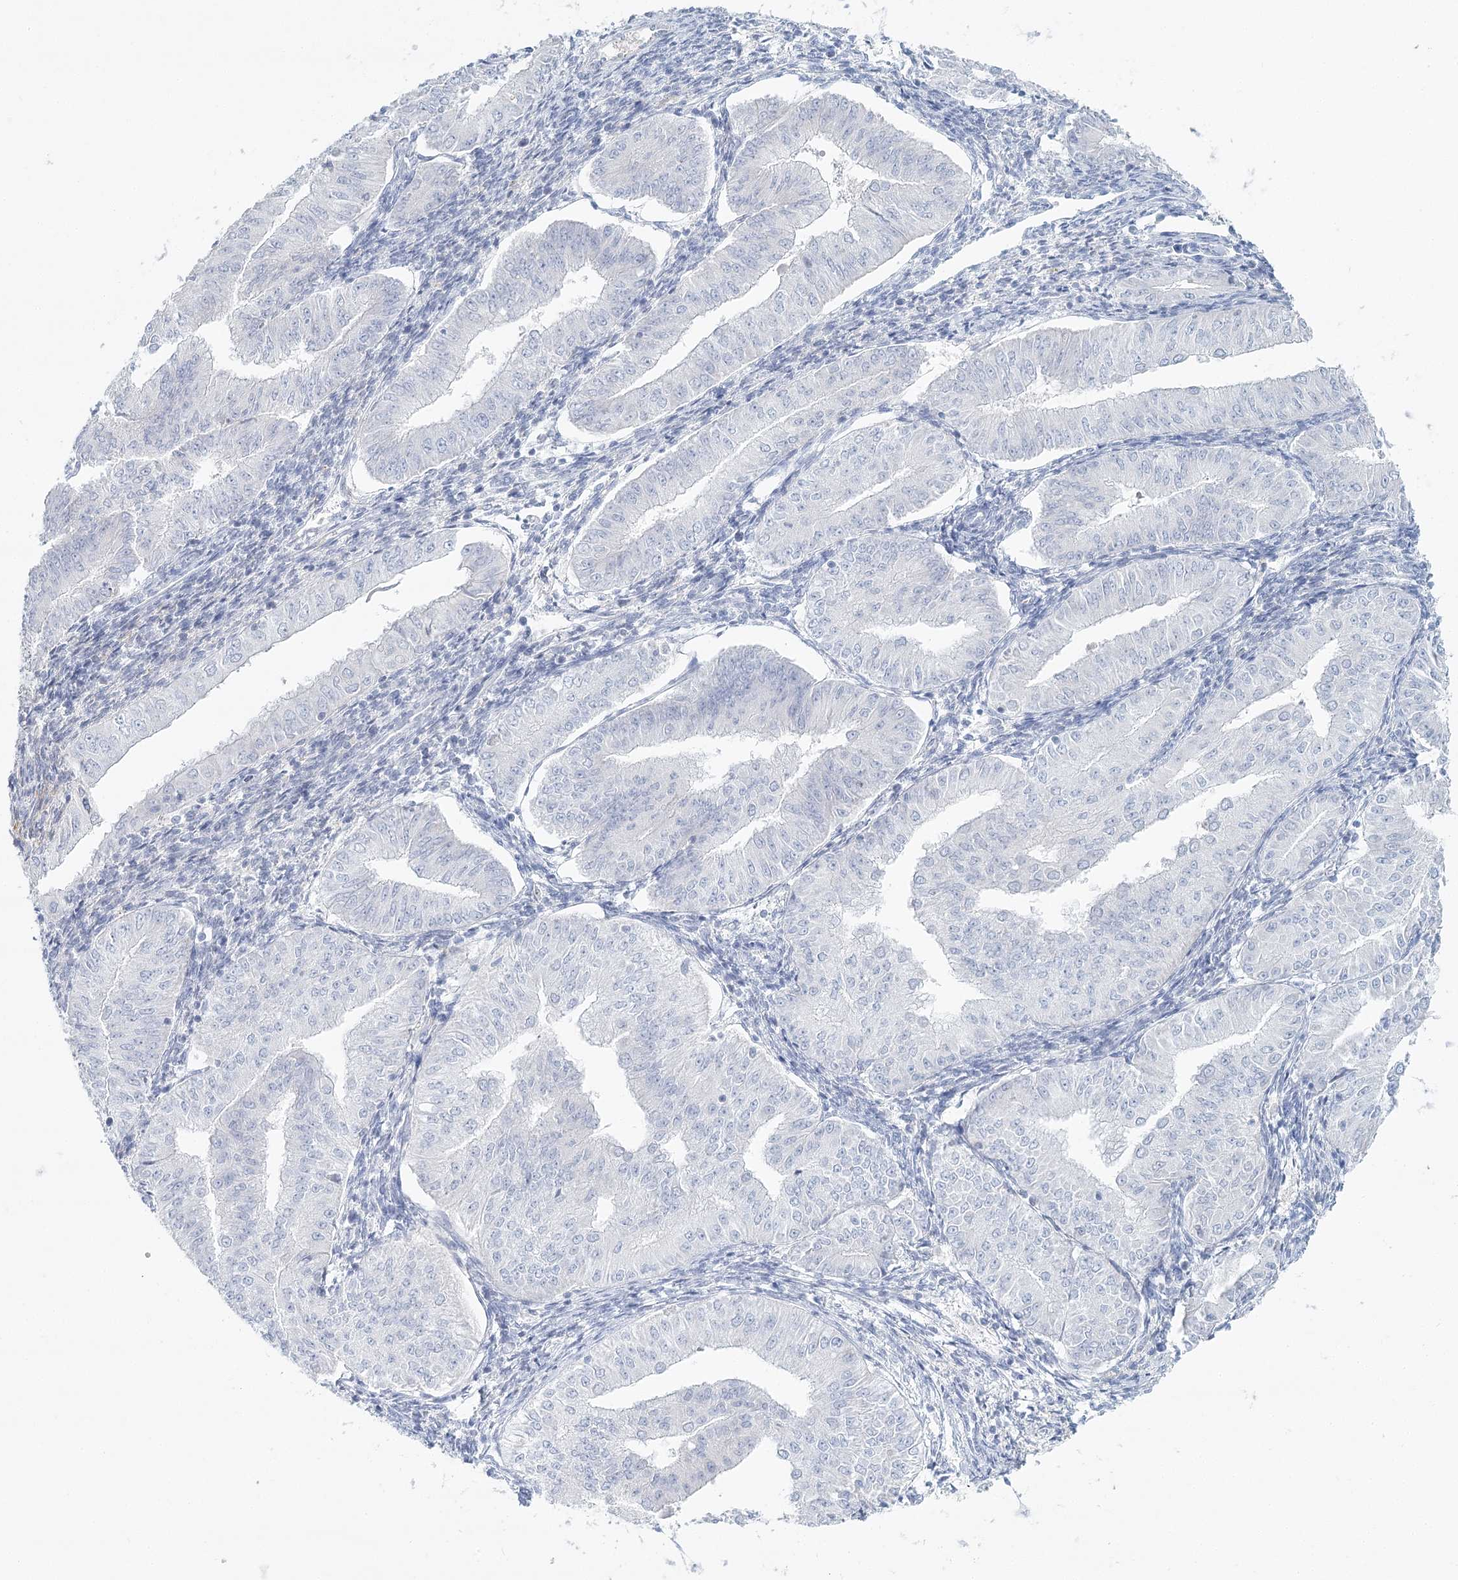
{"staining": {"intensity": "negative", "quantity": "none", "location": "none"}, "tissue": "endometrial cancer", "cell_type": "Tumor cells", "image_type": "cancer", "snomed": [{"axis": "morphology", "description": "Normal tissue, NOS"}, {"axis": "morphology", "description": "Adenocarcinoma, NOS"}, {"axis": "topography", "description": "Endometrium"}], "caption": "High power microscopy histopathology image of an immunohistochemistry photomicrograph of adenocarcinoma (endometrial), revealing no significant expression in tumor cells.", "gene": "DMGDH", "patient": {"sex": "female", "age": 53}}